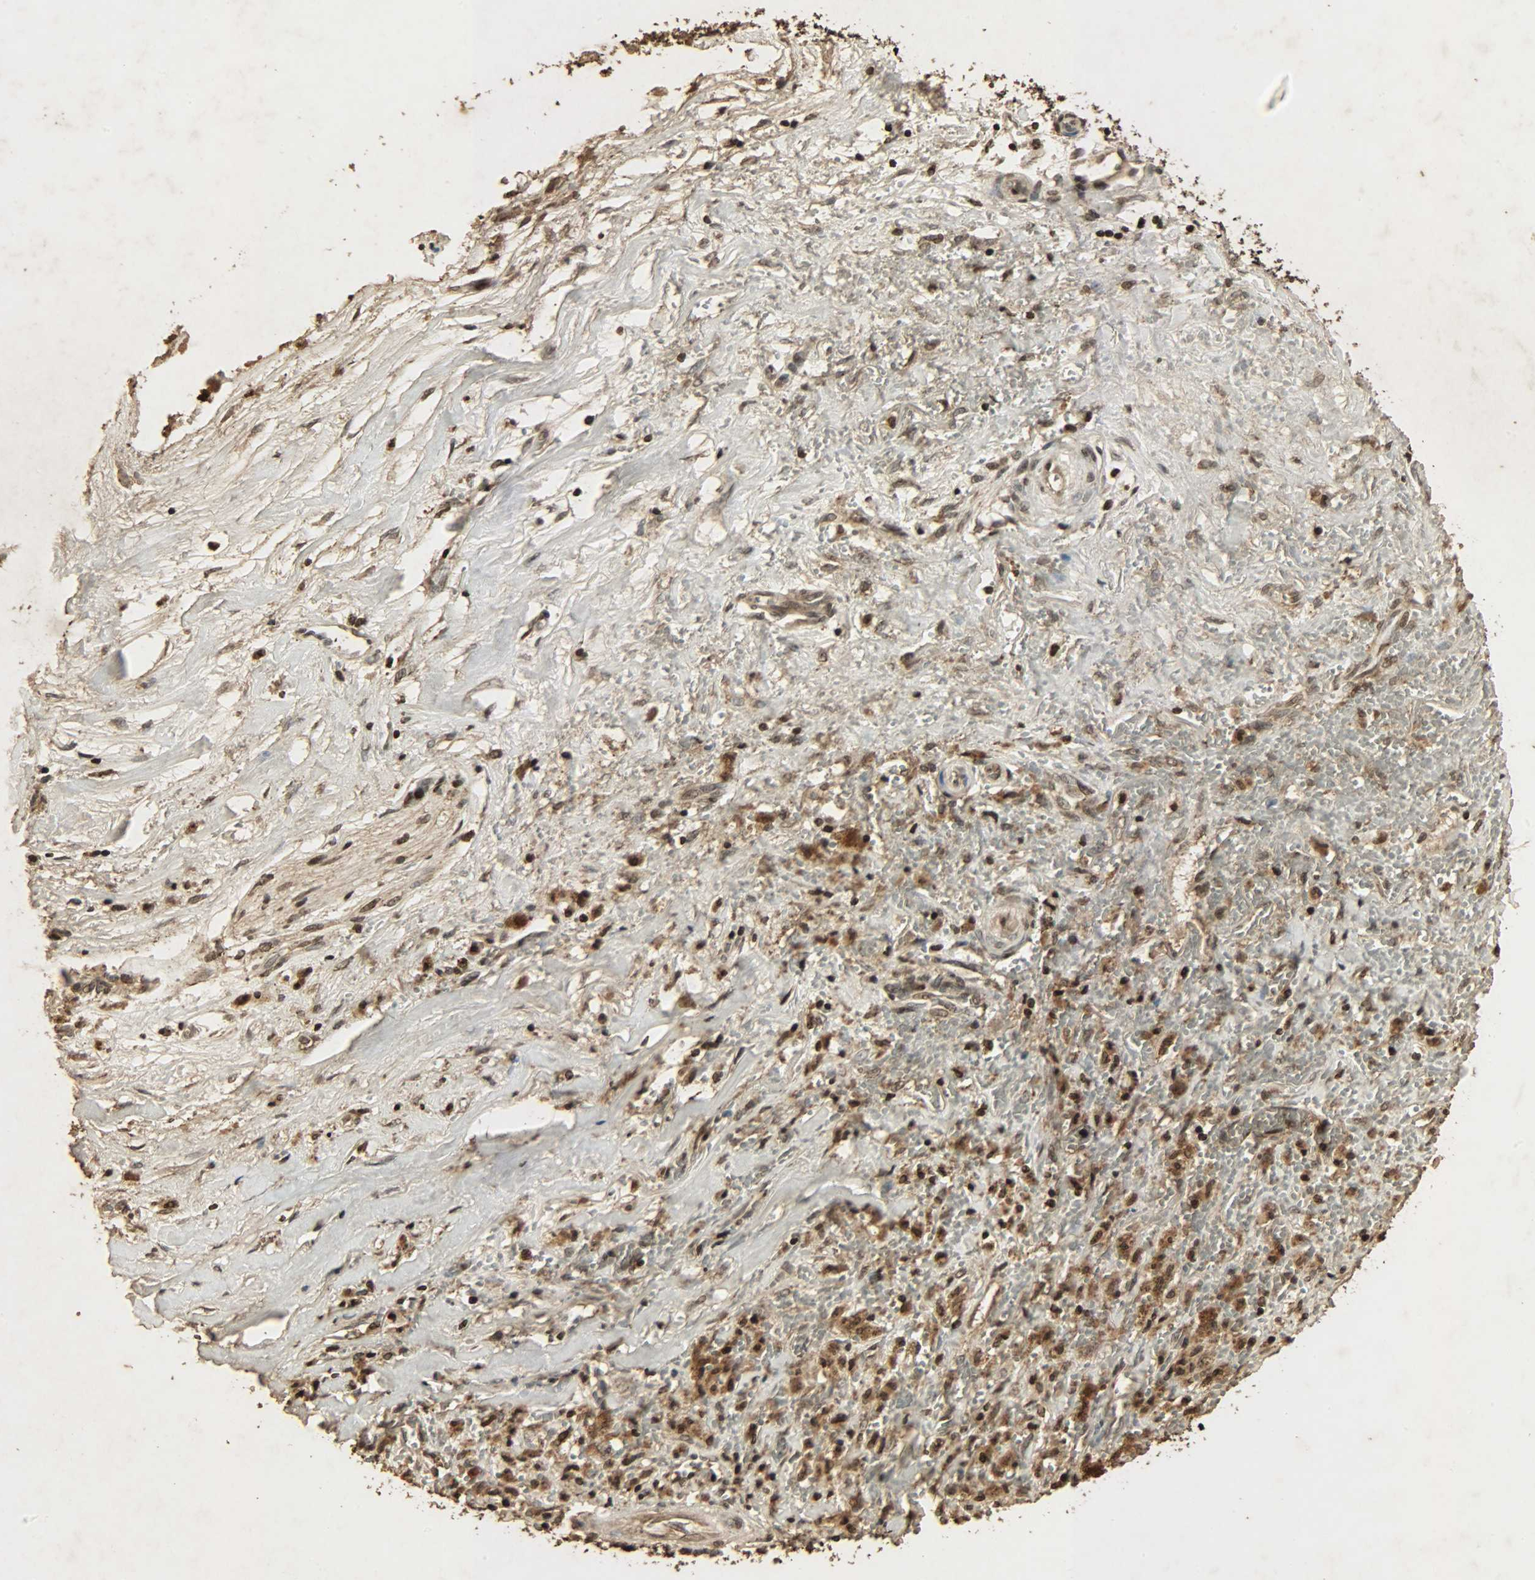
{"staining": {"intensity": "moderate", "quantity": ">75%", "location": "cytoplasmic/membranous,nuclear"}, "tissue": "liver cancer", "cell_type": "Tumor cells", "image_type": "cancer", "snomed": [{"axis": "morphology", "description": "Cholangiocarcinoma"}, {"axis": "topography", "description": "Liver"}], "caption": "Immunohistochemical staining of human liver cholangiocarcinoma shows moderate cytoplasmic/membranous and nuclear protein staining in approximately >75% of tumor cells. The staining is performed using DAB brown chromogen to label protein expression. The nuclei are counter-stained blue using hematoxylin.", "gene": "PPP3R1", "patient": {"sex": "female", "age": 70}}